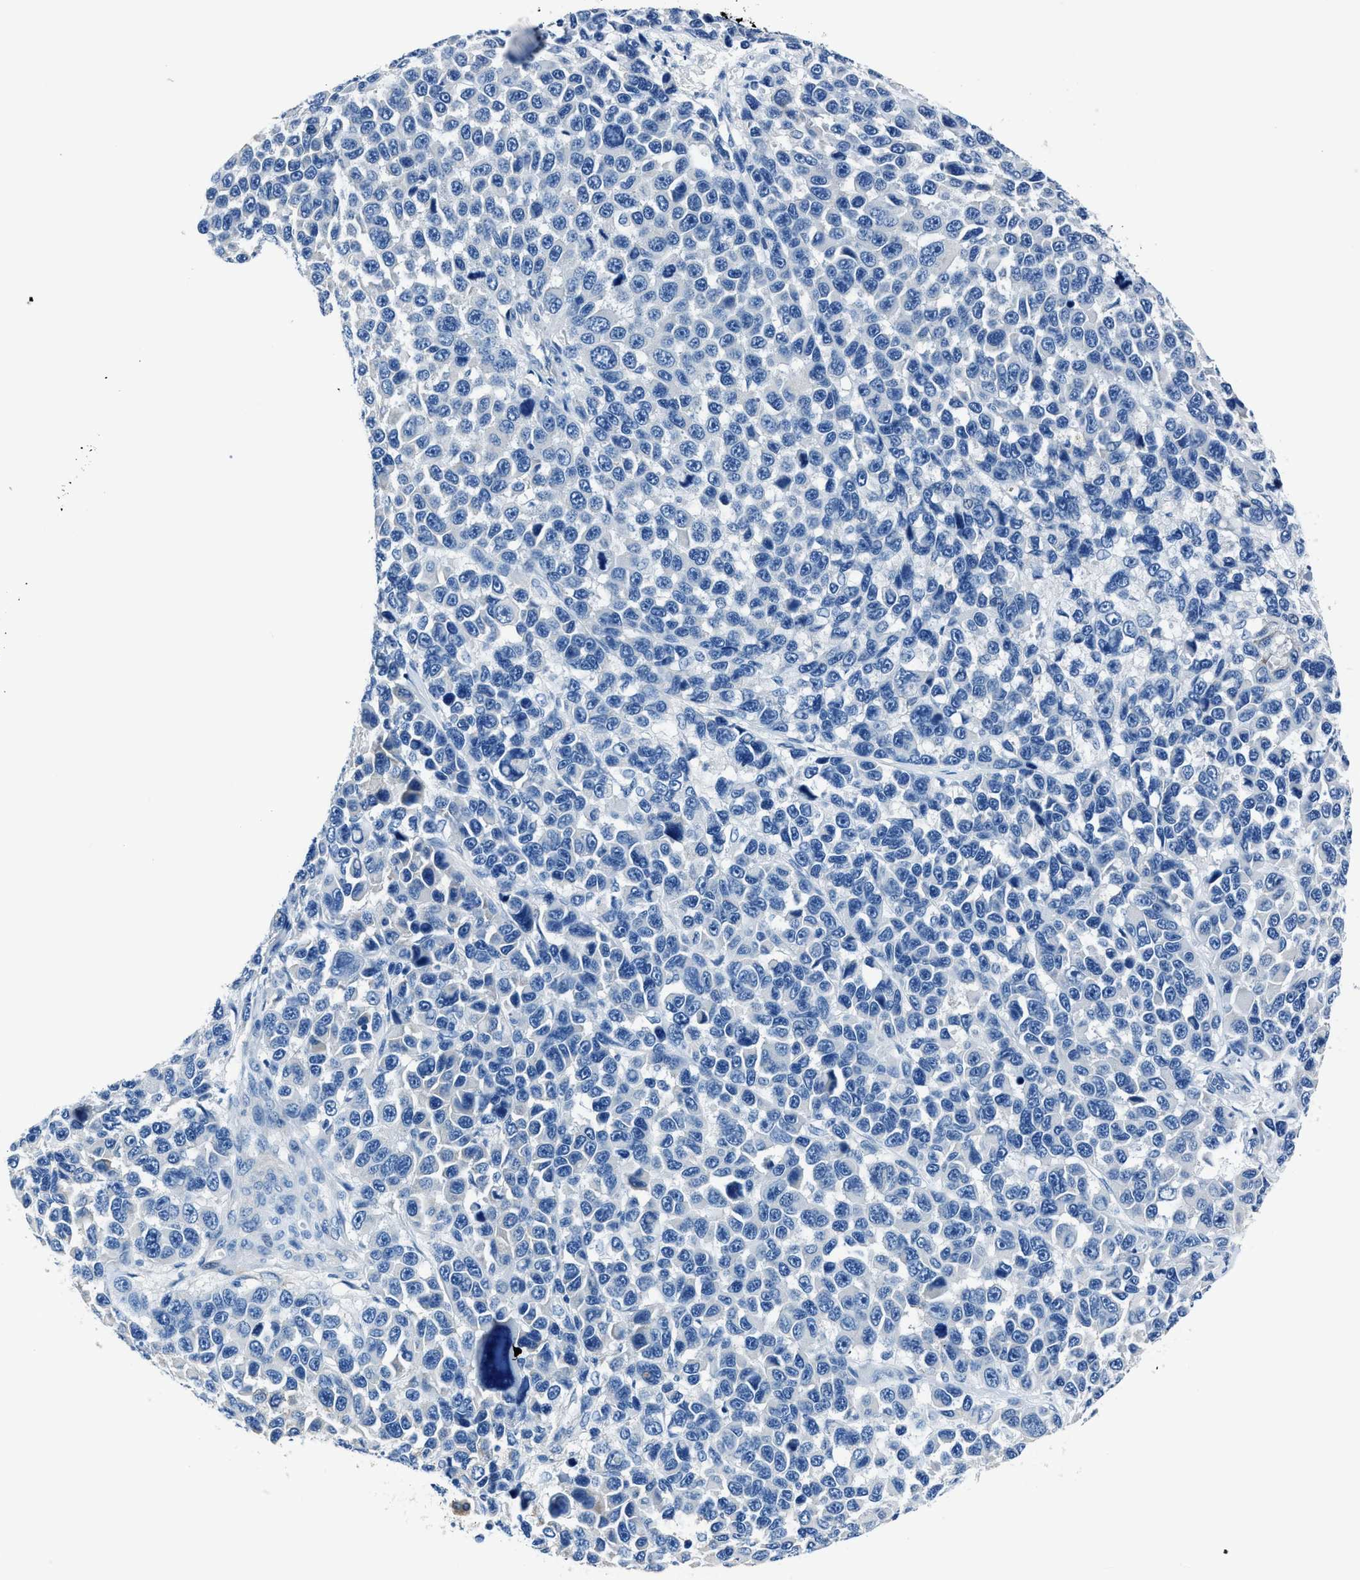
{"staining": {"intensity": "negative", "quantity": "none", "location": "none"}, "tissue": "melanoma", "cell_type": "Tumor cells", "image_type": "cancer", "snomed": [{"axis": "morphology", "description": "Malignant melanoma, NOS"}, {"axis": "topography", "description": "Skin"}], "caption": "The image shows no staining of tumor cells in melanoma.", "gene": "LMO7", "patient": {"sex": "male", "age": 53}}